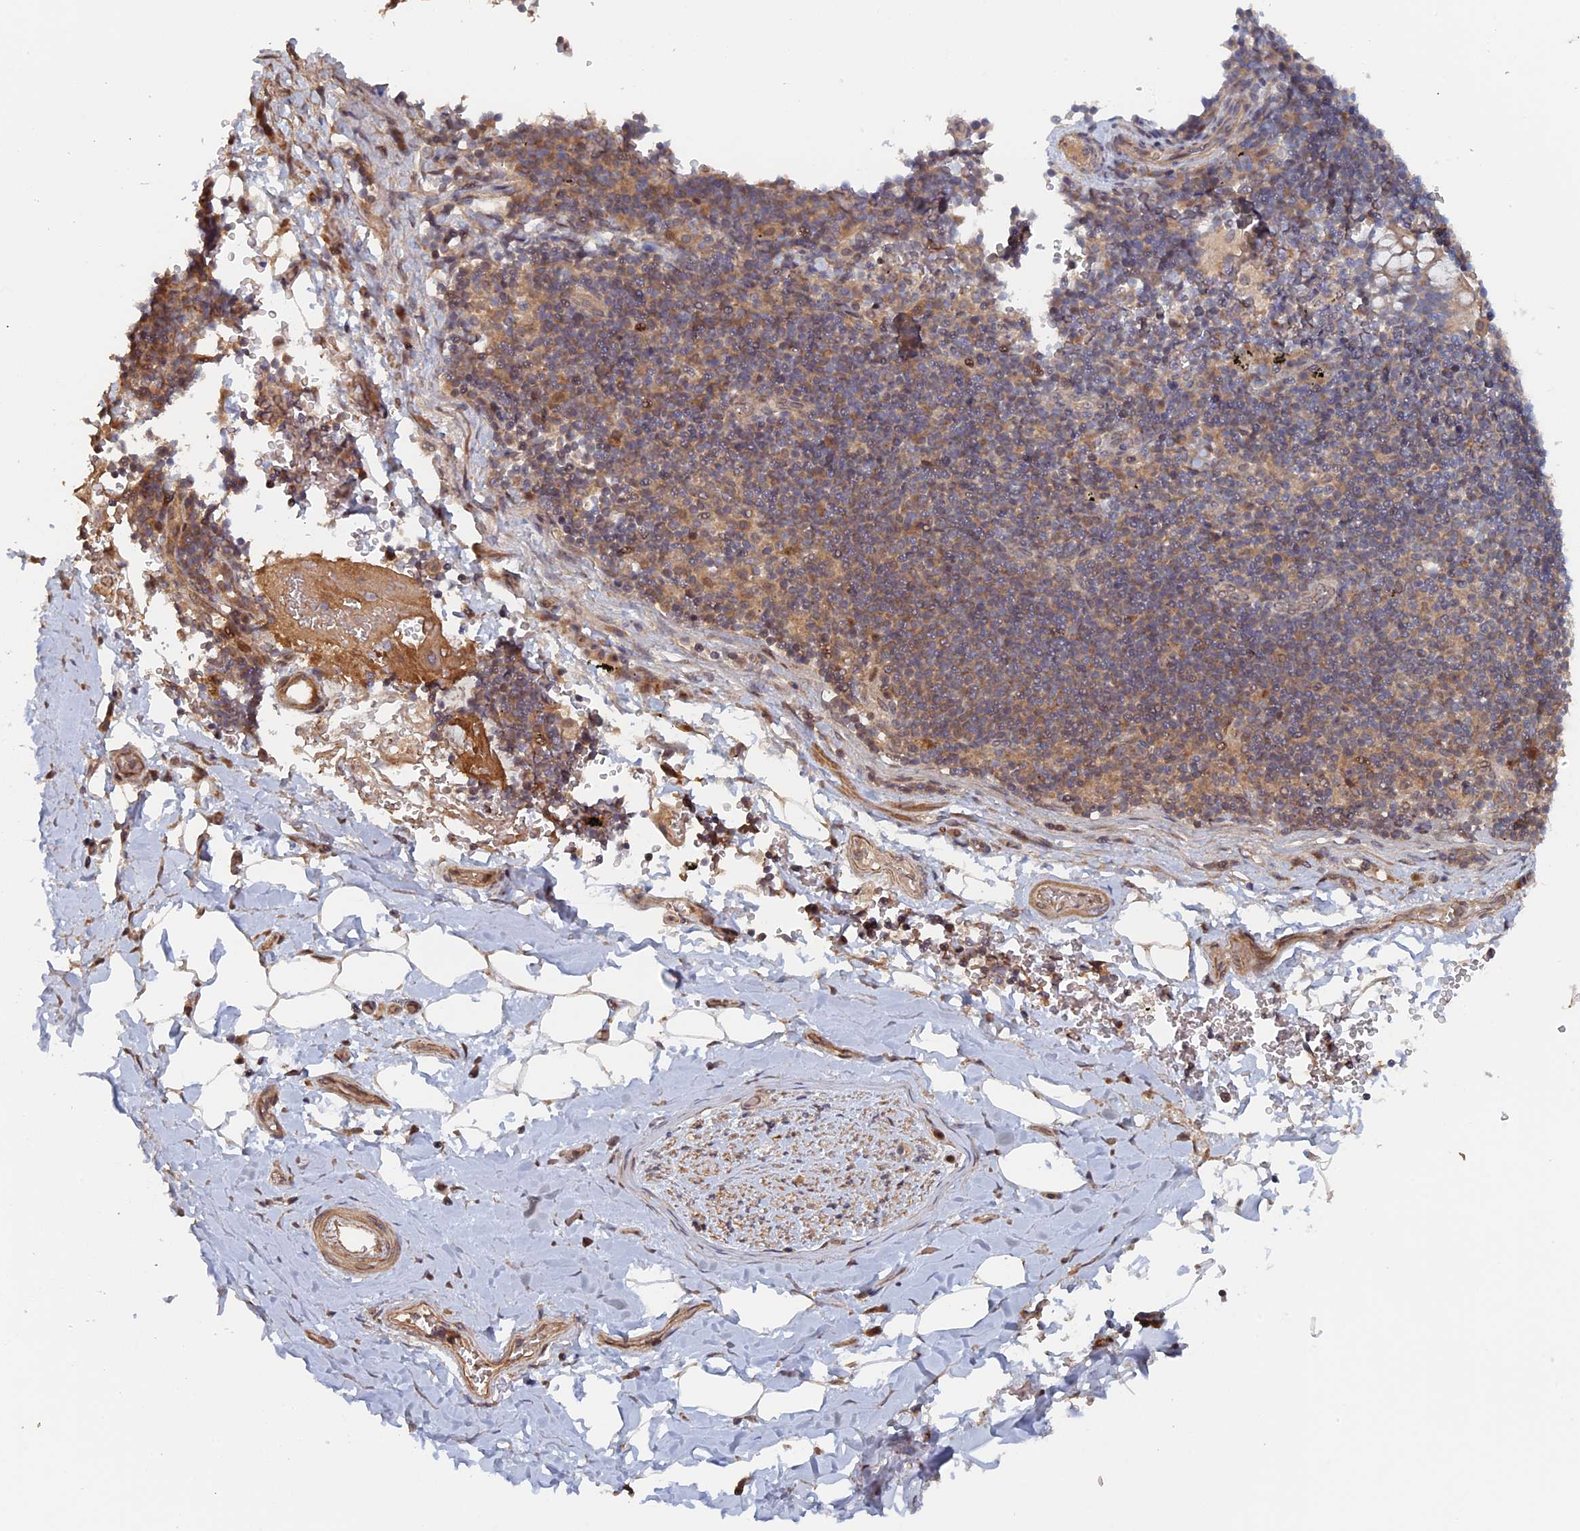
{"staining": {"intensity": "moderate", "quantity": "25%-75%", "location": "cytoplasmic/membranous"}, "tissue": "adipose tissue", "cell_type": "Adipocytes", "image_type": "normal", "snomed": [{"axis": "morphology", "description": "Normal tissue, NOS"}, {"axis": "topography", "description": "Lymph node"}, {"axis": "topography", "description": "Cartilage tissue"}, {"axis": "topography", "description": "Bronchus"}], "caption": "Immunohistochemistry (IHC) image of normal adipose tissue: human adipose tissue stained using immunohistochemistry (IHC) displays medium levels of moderate protein expression localized specifically in the cytoplasmic/membranous of adipocytes, appearing as a cytoplasmic/membranous brown color.", "gene": "ELOVL6", "patient": {"sex": "male", "age": 63}}